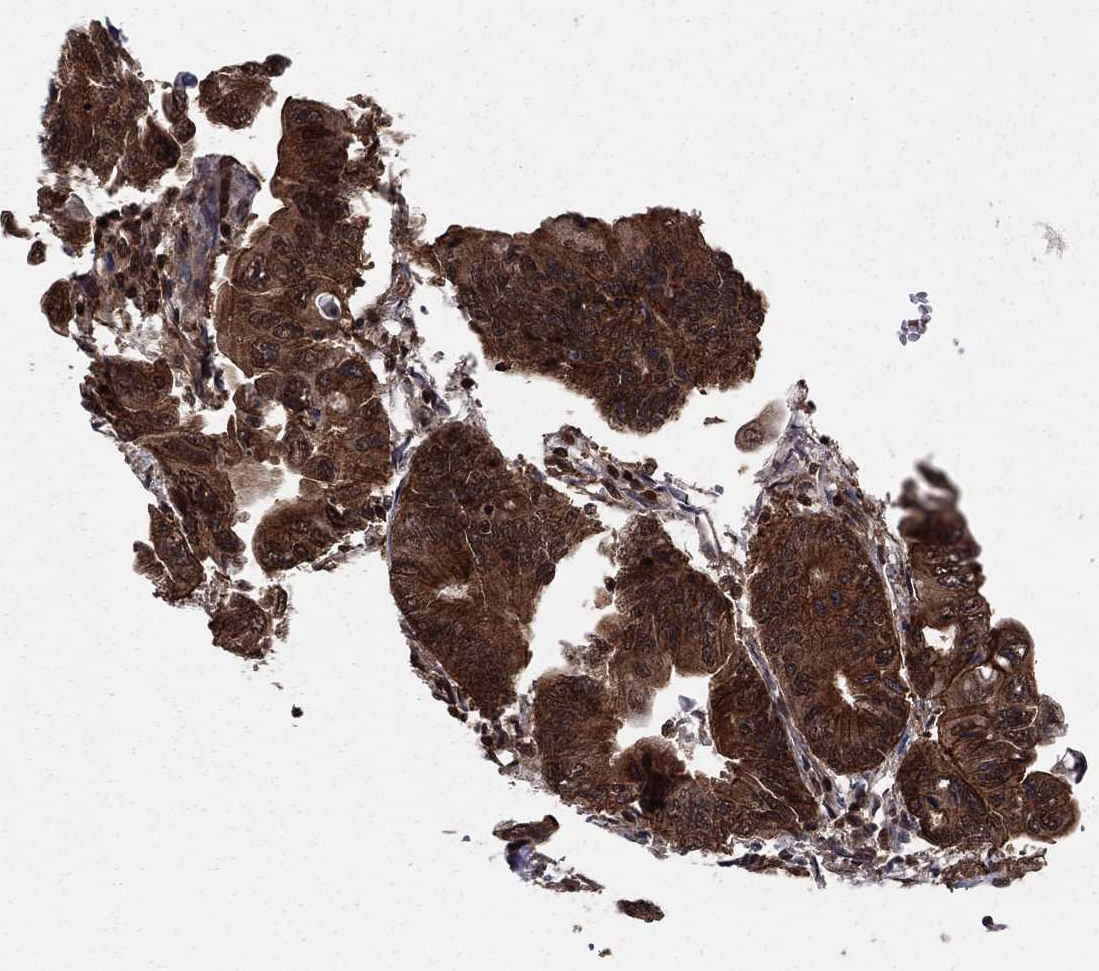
{"staining": {"intensity": "strong", "quantity": ">75%", "location": "cytoplasmic/membranous,nuclear"}, "tissue": "colorectal cancer", "cell_type": "Tumor cells", "image_type": "cancer", "snomed": [{"axis": "morphology", "description": "Adenocarcinoma, NOS"}, {"axis": "topography", "description": "Colon"}], "caption": "Brown immunohistochemical staining in human colorectal cancer demonstrates strong cytoplasmic/membranous and nuclear positivity in about >75% of tumor cells.", "gene": "SSX2IP", "patient": {"sex": "female", "age": 90}}